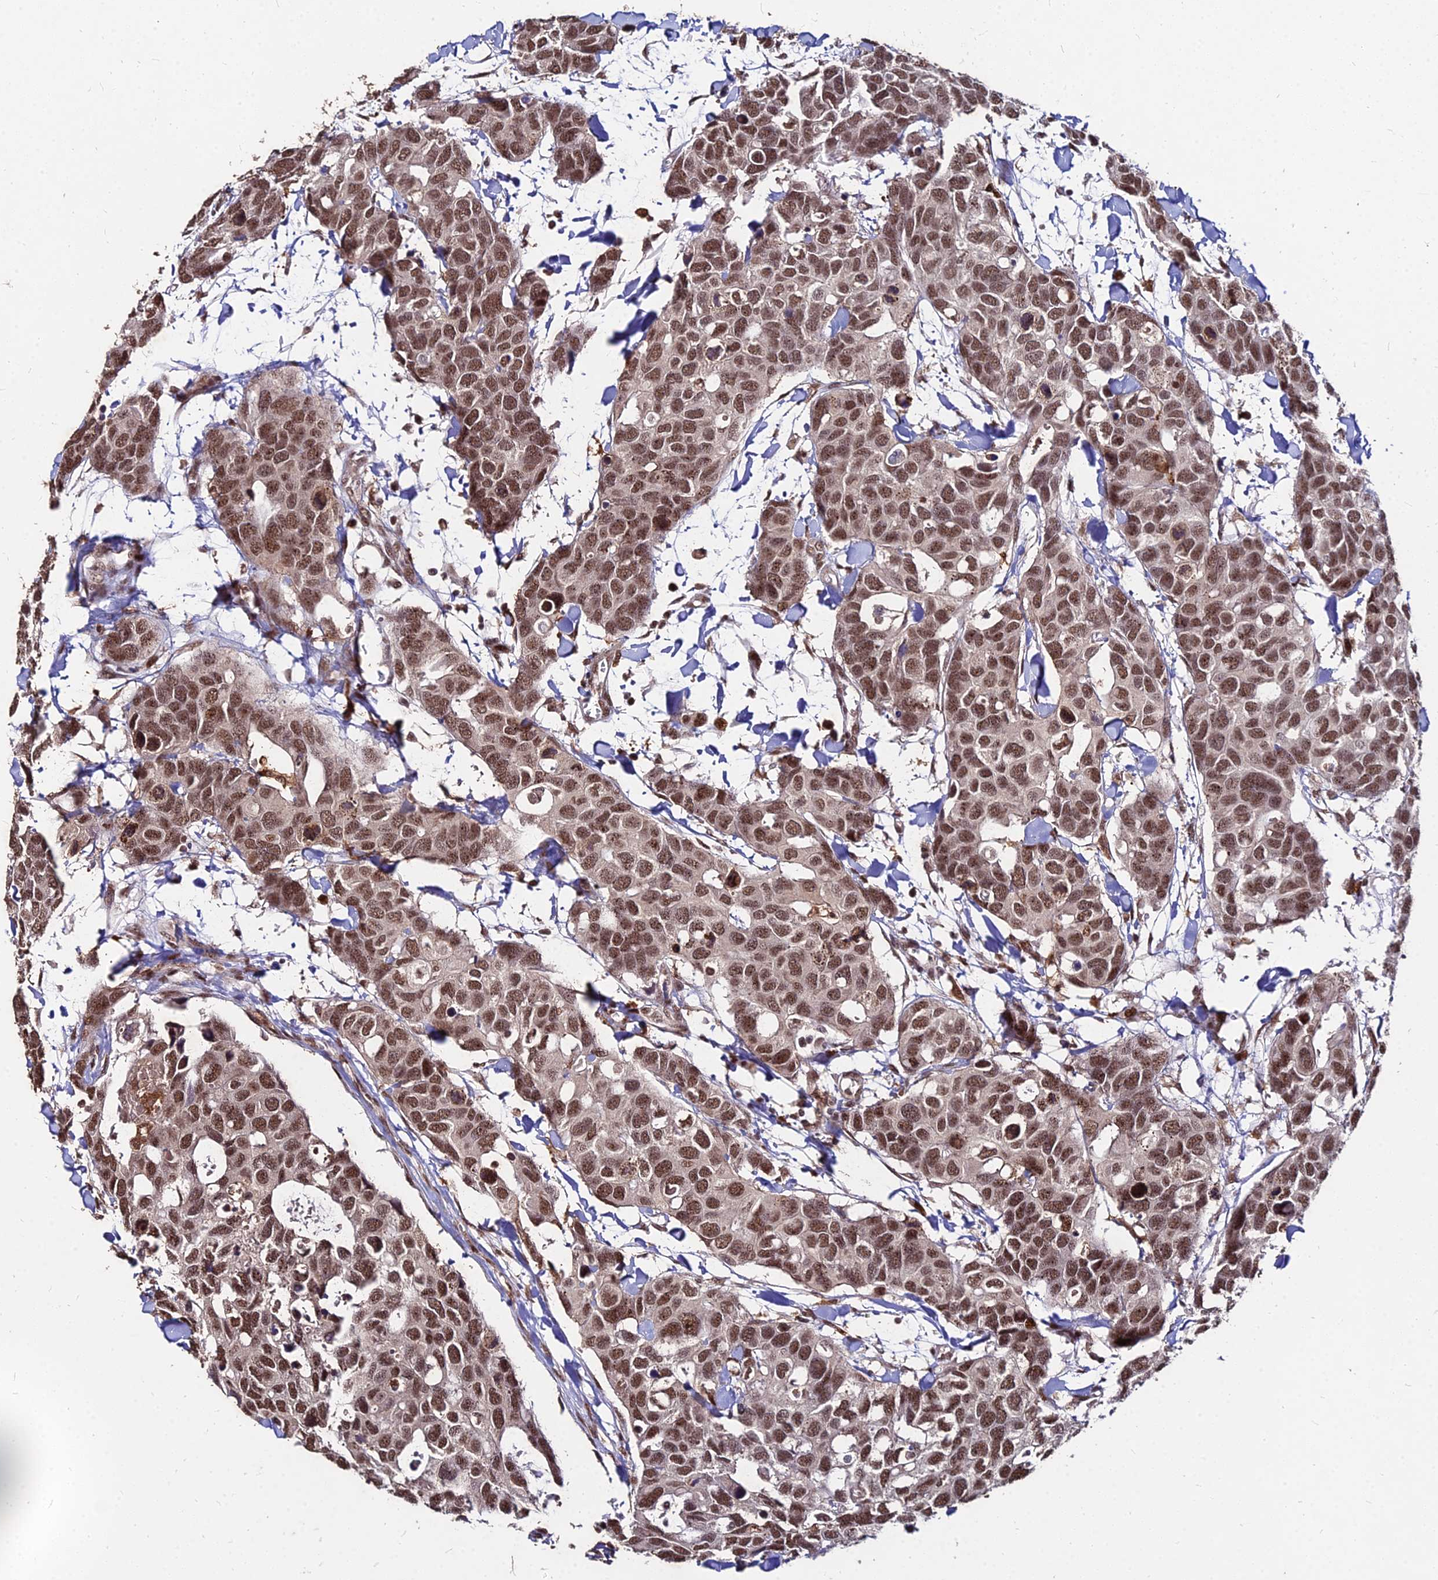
{"staining": {"intensity": "moderate", "quantity": ">75%", "location": "nuclear"}, "tissue": "breast cancer", "cell_type": "Tumor cells", "image_type": "cancer", "snomed": [{"axis": "morphology", "description": "Duct carcinoma"}, {"axis": "topography", "description": "Breast"}], "caption": "Immunohistochemistry (IHC) histopathology image of breast cancer stained for a protein (brown), which displays medium levels of moderate nuclear staining in approximately >75% of tumor cells.", "gene": "ZBED4", "patient": {"sex": "female", "age": 83}}